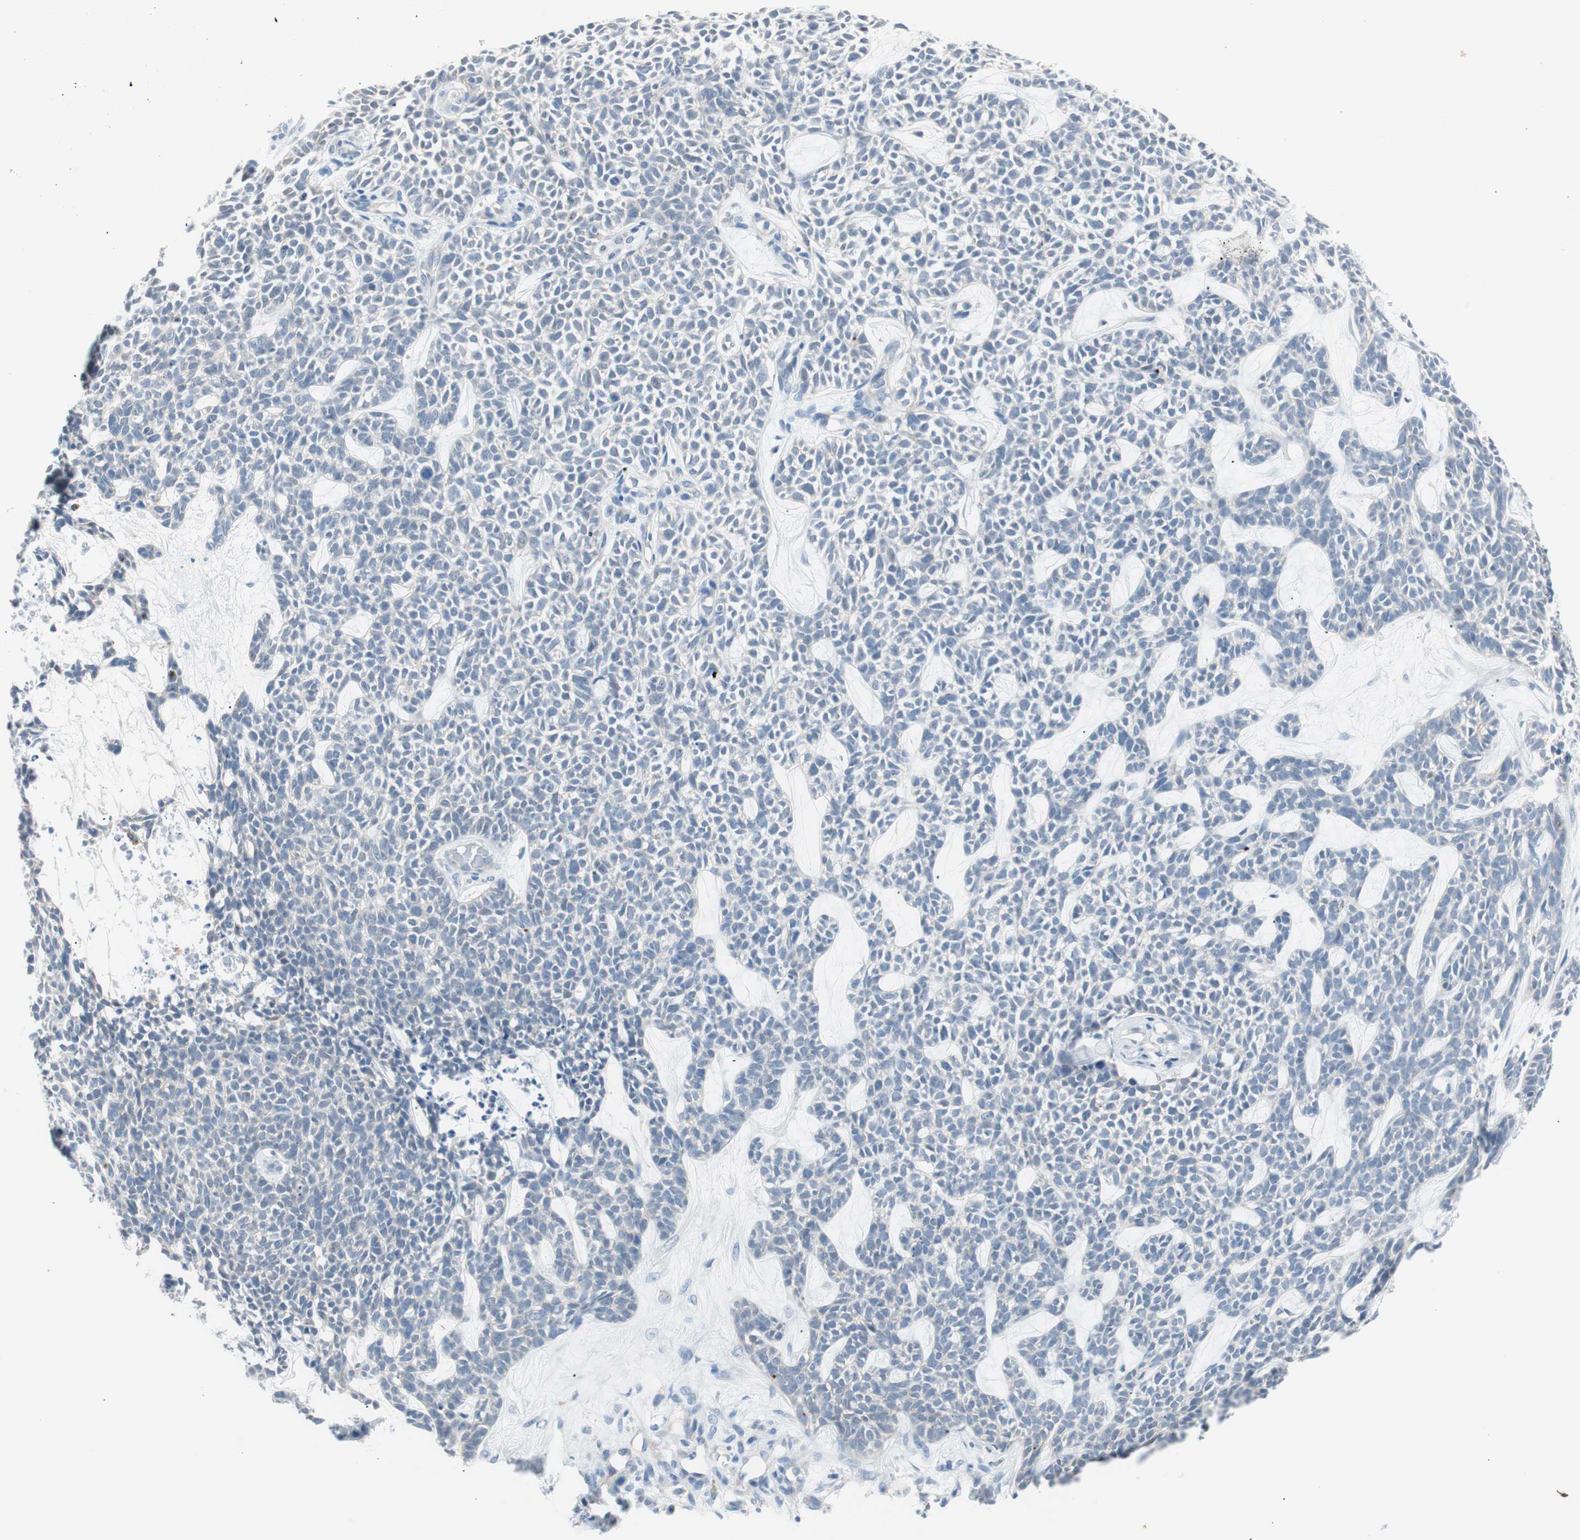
{"staining": {"intensity": "negative", "quantity": "none", "location": "none"}, "tissue": "skin cancer", "cell_type": "Tumor cells", "image_type": "cancer", "snomed": [{"axis": "morphology", "description": "Basal cell carcinoma"}, {"axis": "topography", "description": "Skin"}], "caption": "High magnification brightfield microscopy of basal cell carcinoma (skin) stained with DAB (3,3'-diaminobenzidine) (brown) and counterstained with hematoxylin (blue): tumor cells show no significant expression. The staining is performed using DAB (3,3'-diaminobenzidine) brown chromogen with nuclei counter-stained in using hematoxylin.", "gene": "VIL1", "patient": {"sex": "female", "age": 84}}